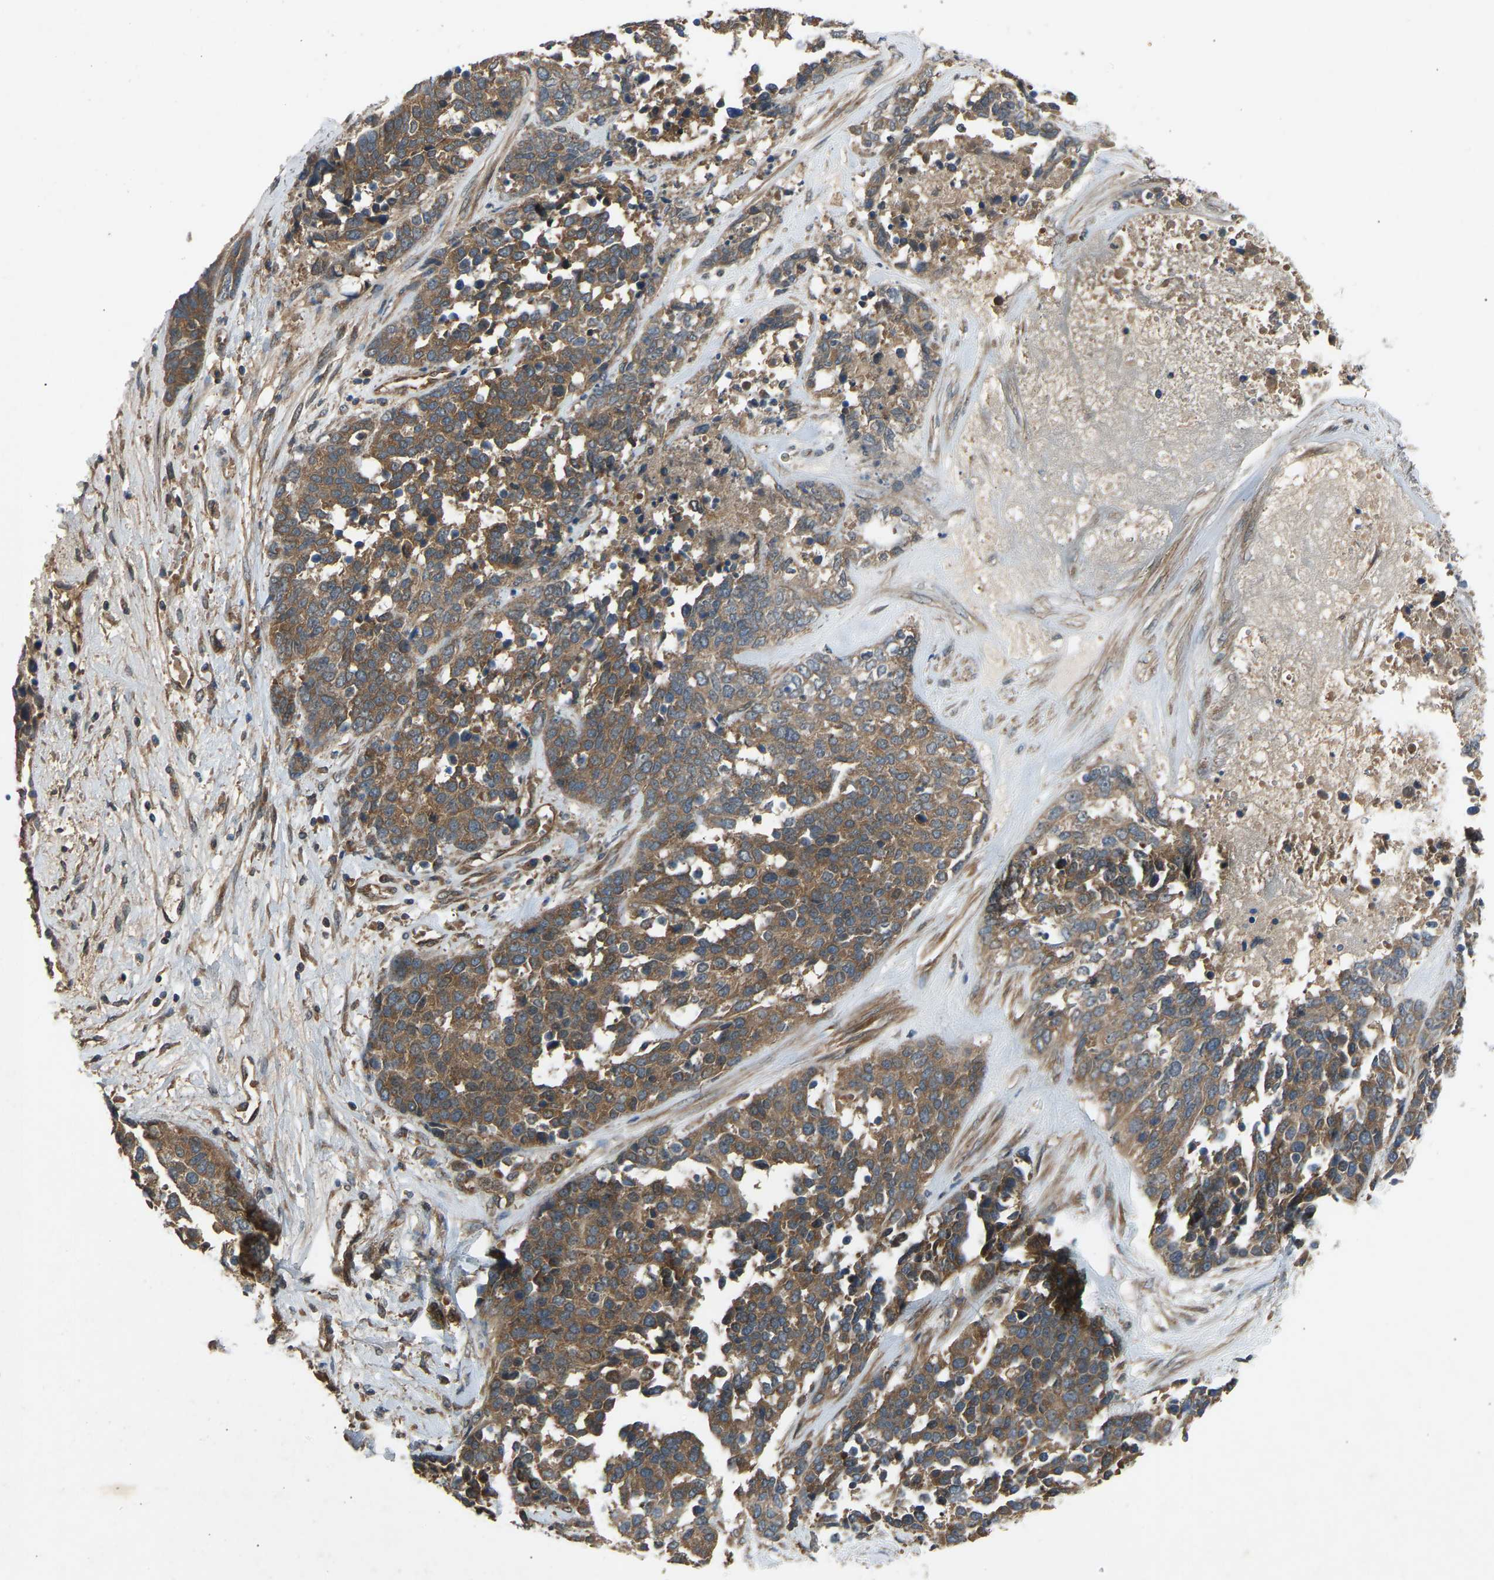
{"staining": {"intensity": "moderate", "quantity": ">75%", "location": "cytoplasmic/membranous"}, "tissue": "ovarian cancer", "cell_type": "Tumor cells", "image_type": "cancer", "snomed": [{"axis": "morphology", "description": "Cystadenocarcinoma, serous, NOS"}, {"axis": "topography", "description": "Ovary"}], "caption": "Ovarian cancer tissue demonstrates moderate cytoplasmic/membranous staining in about >75% of tumor cells", "gene": "GAS2L1", "patient": {"sex": "female", "age": 44}}